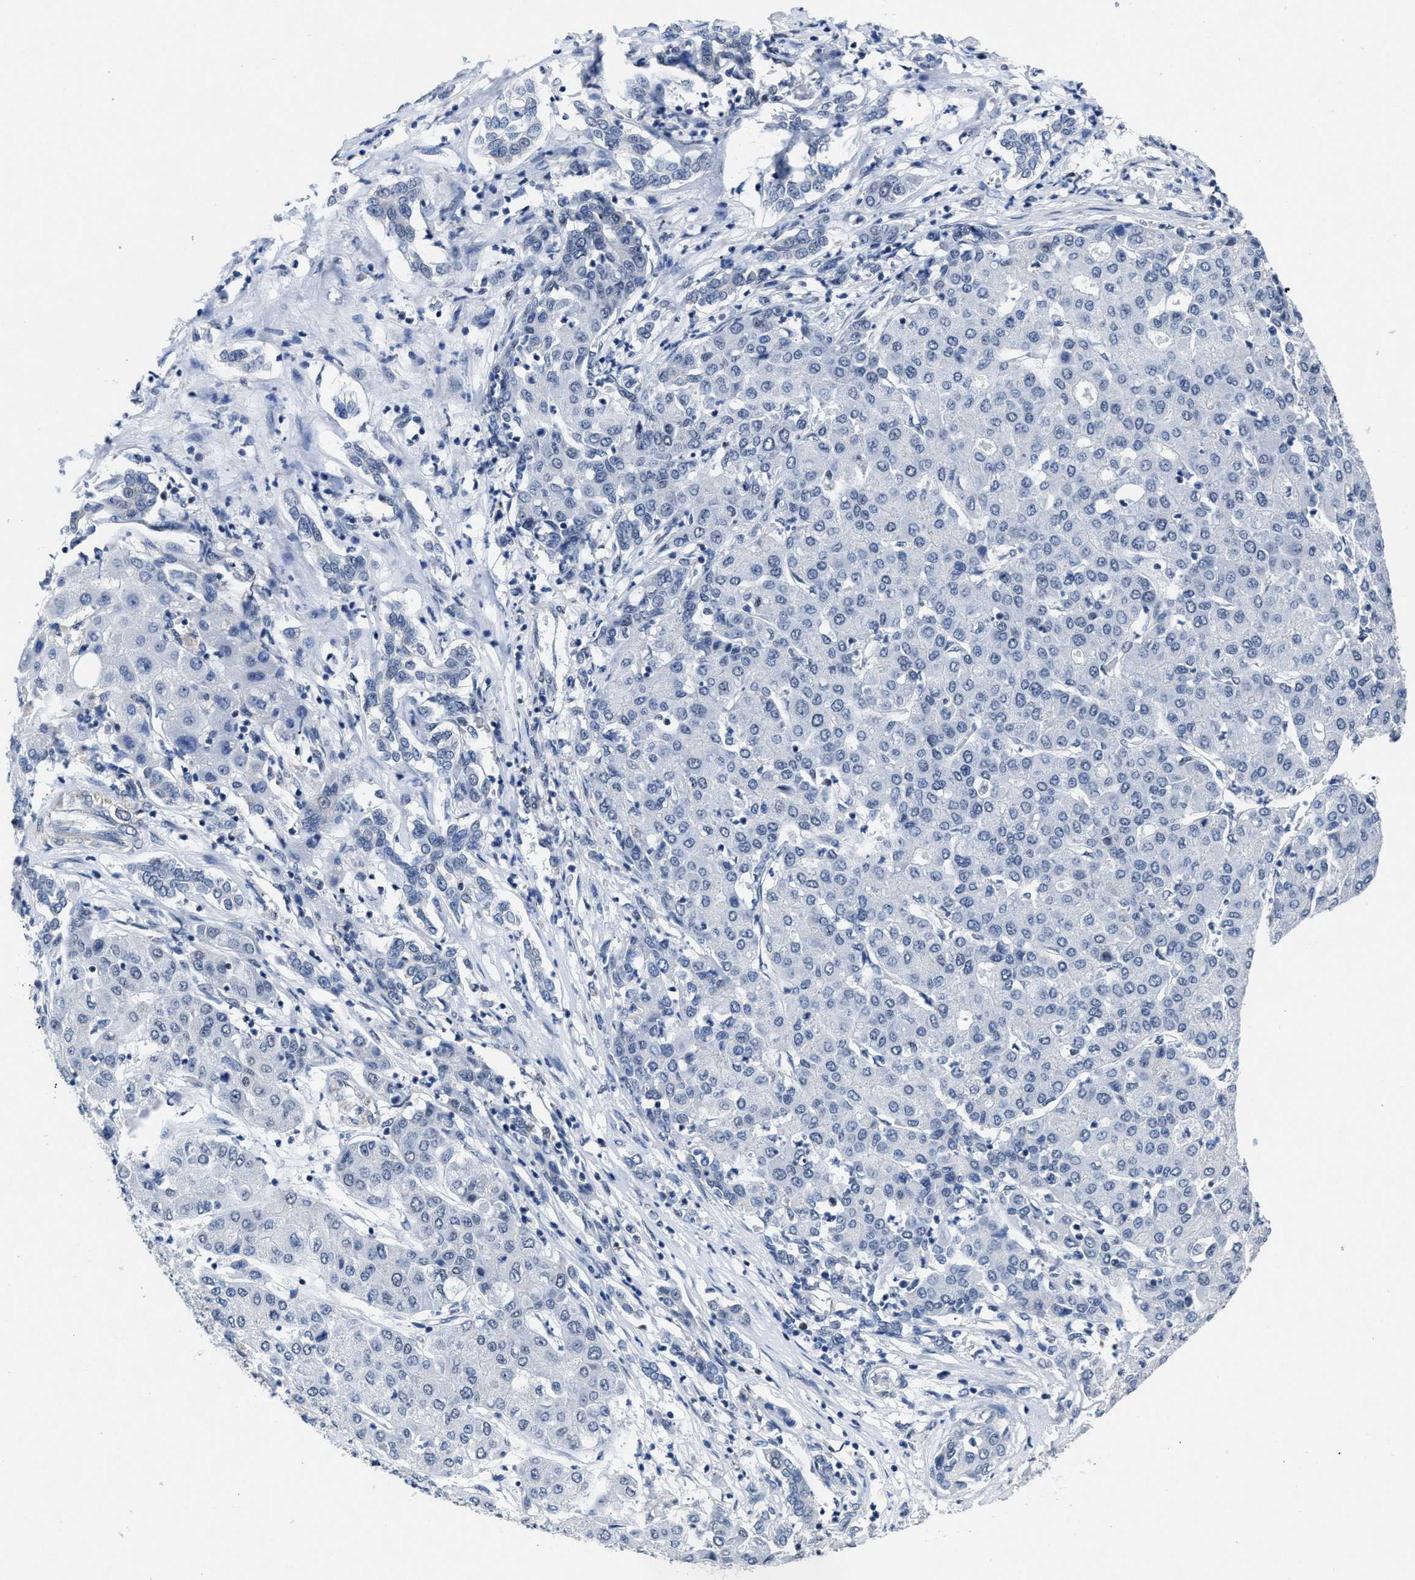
{"staining": {"intensity": "negative", "quantity": "none", "location": "none"}, "tissue": "liver cancer", "cell_type": "Tumor cells", "image_type": "cancer", "snomed": [{"axis": "morphology", "description": "Carcinoma, Hepatocellular, NOS"}, {"axis": "topography", "description": "Liver"}], "caption": "Immunohistochemistry histopathology image of neoplastic tissue: human hepatocellular carcinoma (liver) stained with DAB (3,3'-diaminobenzidine) demonstrates no significant protein positivity in tumor cells. Brightfield microscopy of immunohistochemistry (IHC) stained with DAB (brown) and hematoxylin (blue), captured at high magnification.", "gene": "ID3", "patient": {"sex": "male", "age": 65}}